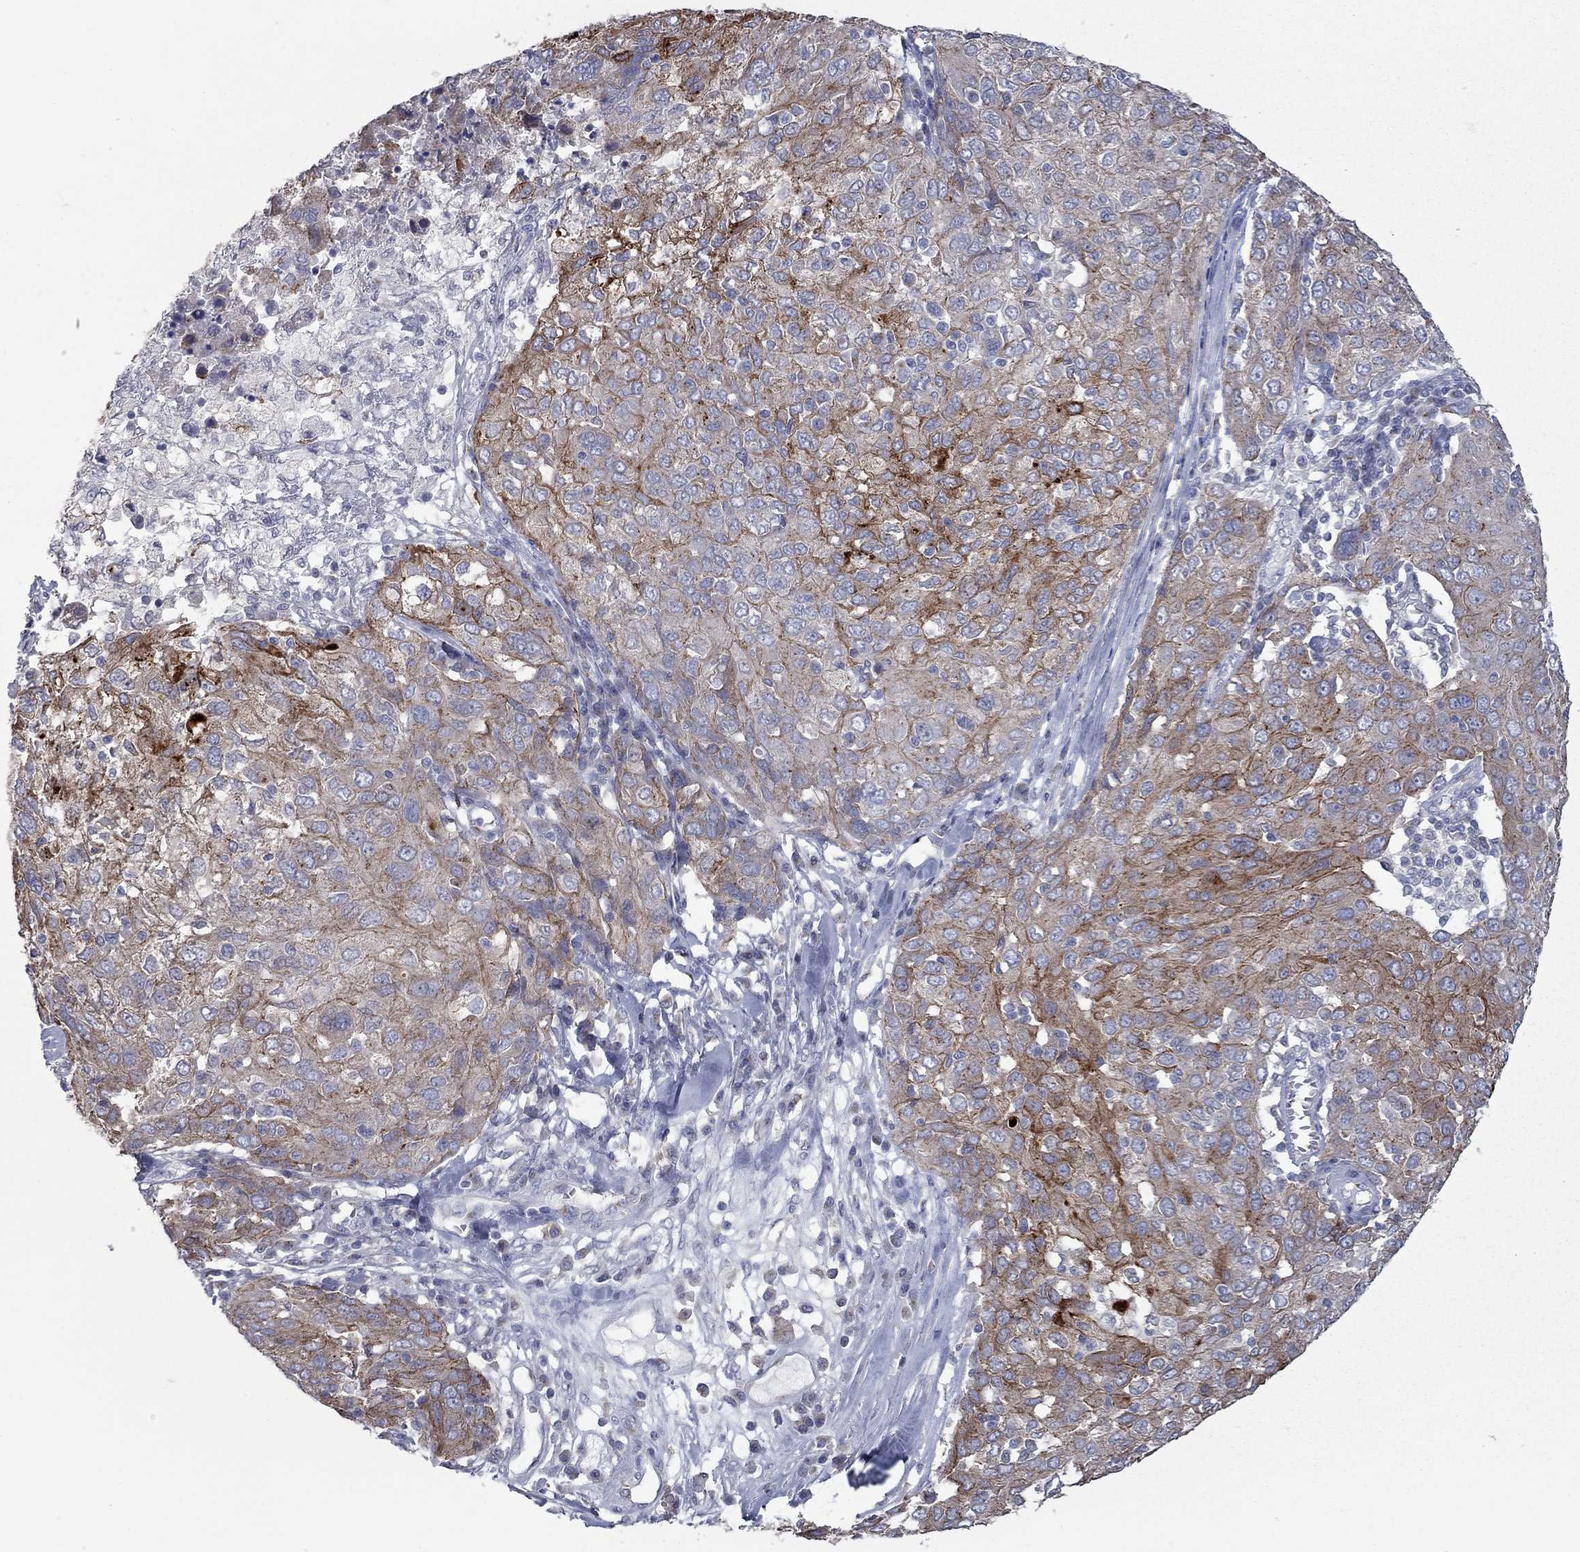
{"staining": {"intensity": "strong", "quantity": "25%-75%", "location": "cytoplasmic/membranous"}, "tissue": "ovarian cancer", "cell_type": "Tumor cells", "image_type": "cancer", "snomed": [{"axis": "morphology", "description": "Carcinoma, endometroid"}, {"axis": "topography", "description": "Ovary"}], "caption": "Human ovarian endometroid carcinoma stained with a brown dye demonstrates strong cytoplasmic/membranous positive staining in approximately 25%-75% of tumor cells.", "gene": "KIAA0319L", "patient": {"sex": "female", "age": 50}}